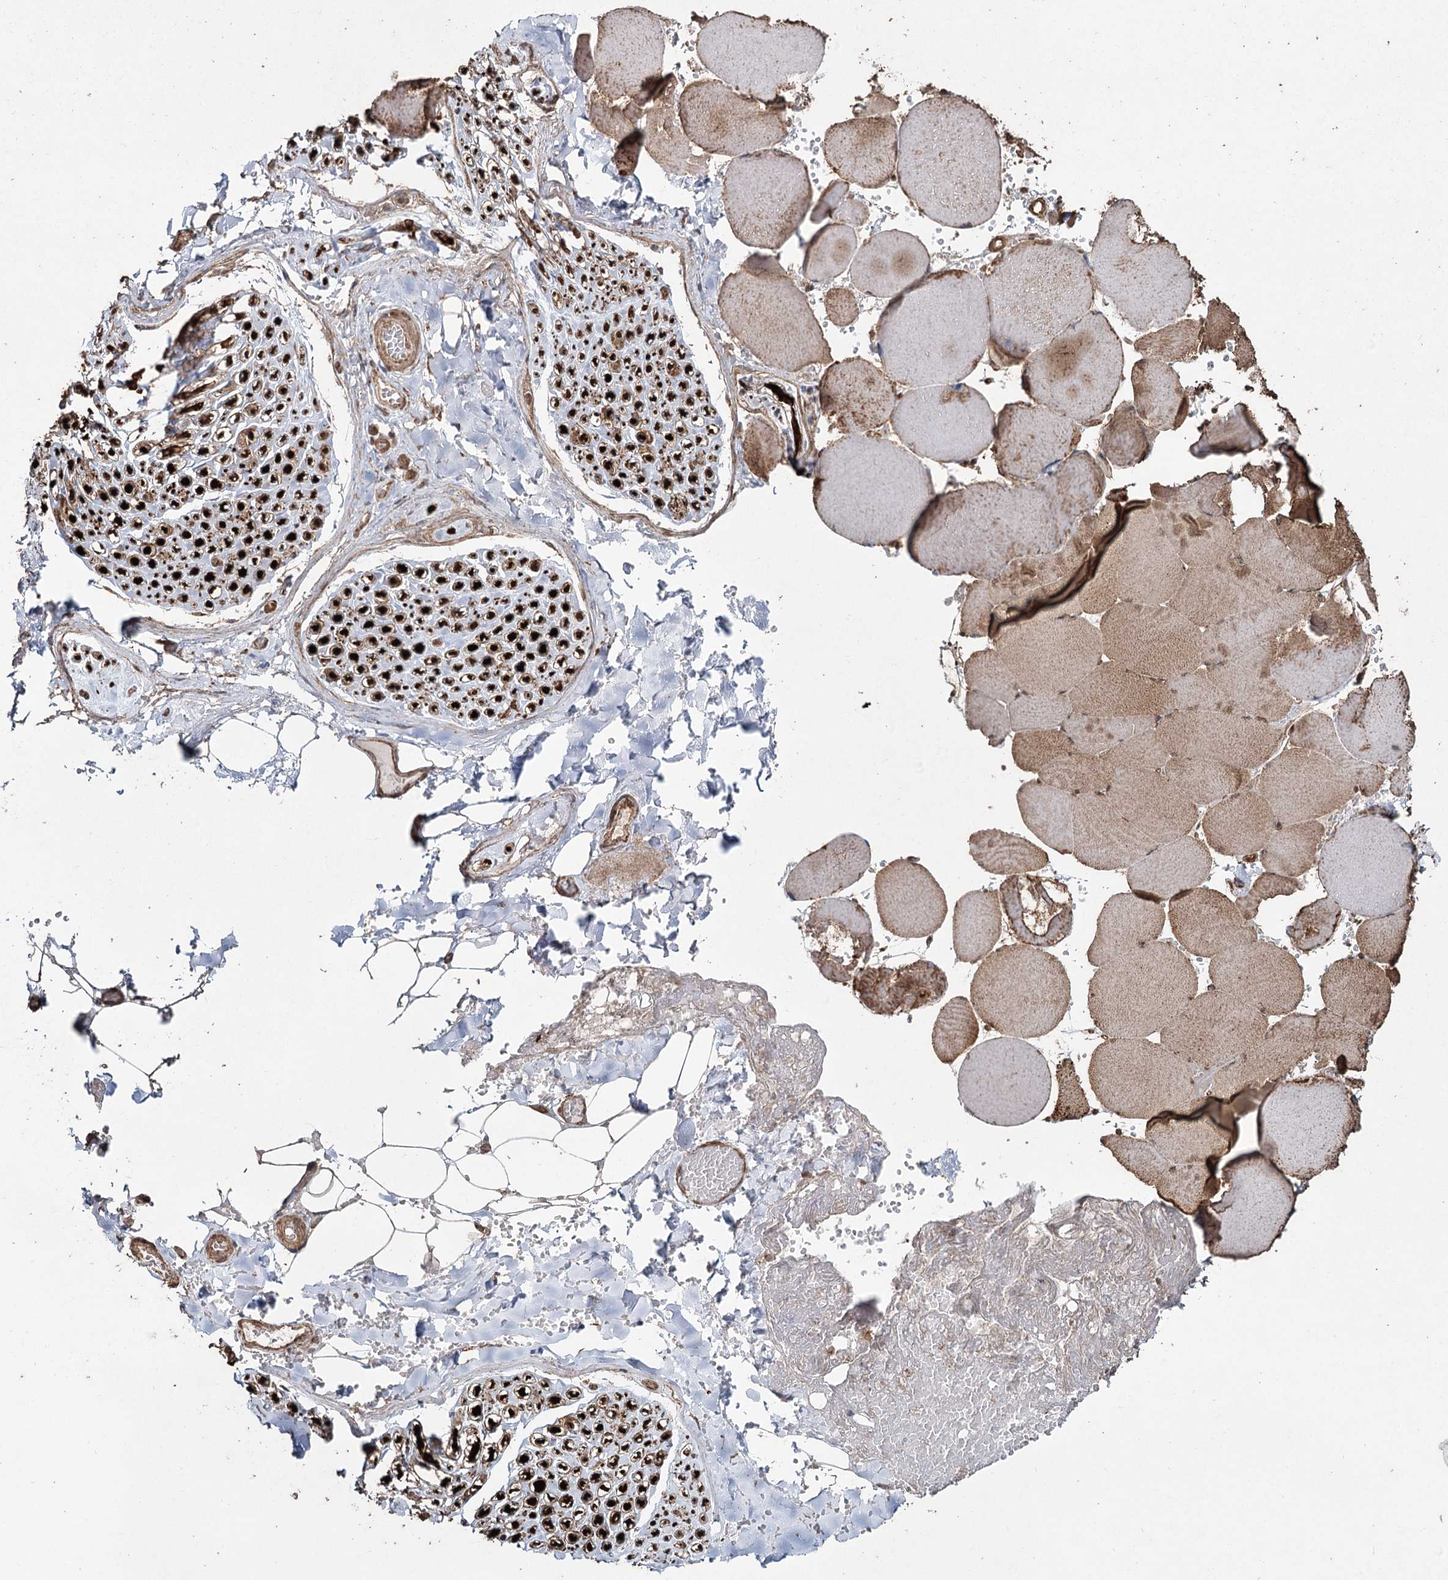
{"staining": {"intensity": "moderate", "quantity": ">75%", "location": "cytoplasmic/membranous"}, "tissue": "adipose tissue", "cell_type": "Adipocytes", "image_type": "normal", "snomed": [{"axis": "morphology", "description": "Normal tissue, NOS"}, {"axis": "topography", "description": "Skeletal muscle"}, {"axis": "topography", "description": "Peripheral nerve tissue"}], "caption": "Brown immunohistochemical staining in benign human adipose tissue reveals moderate cytoplasmic/membranous expression in approximately >75% of adipocytes. Using DAB (3,3'-diaminobenzidine) (brown) and hematoxylin (blue) stains, captured at high magnification using brightfield microscopy.", "gene": "SLF2", "patient": {"sex": "female", "age": 55}}